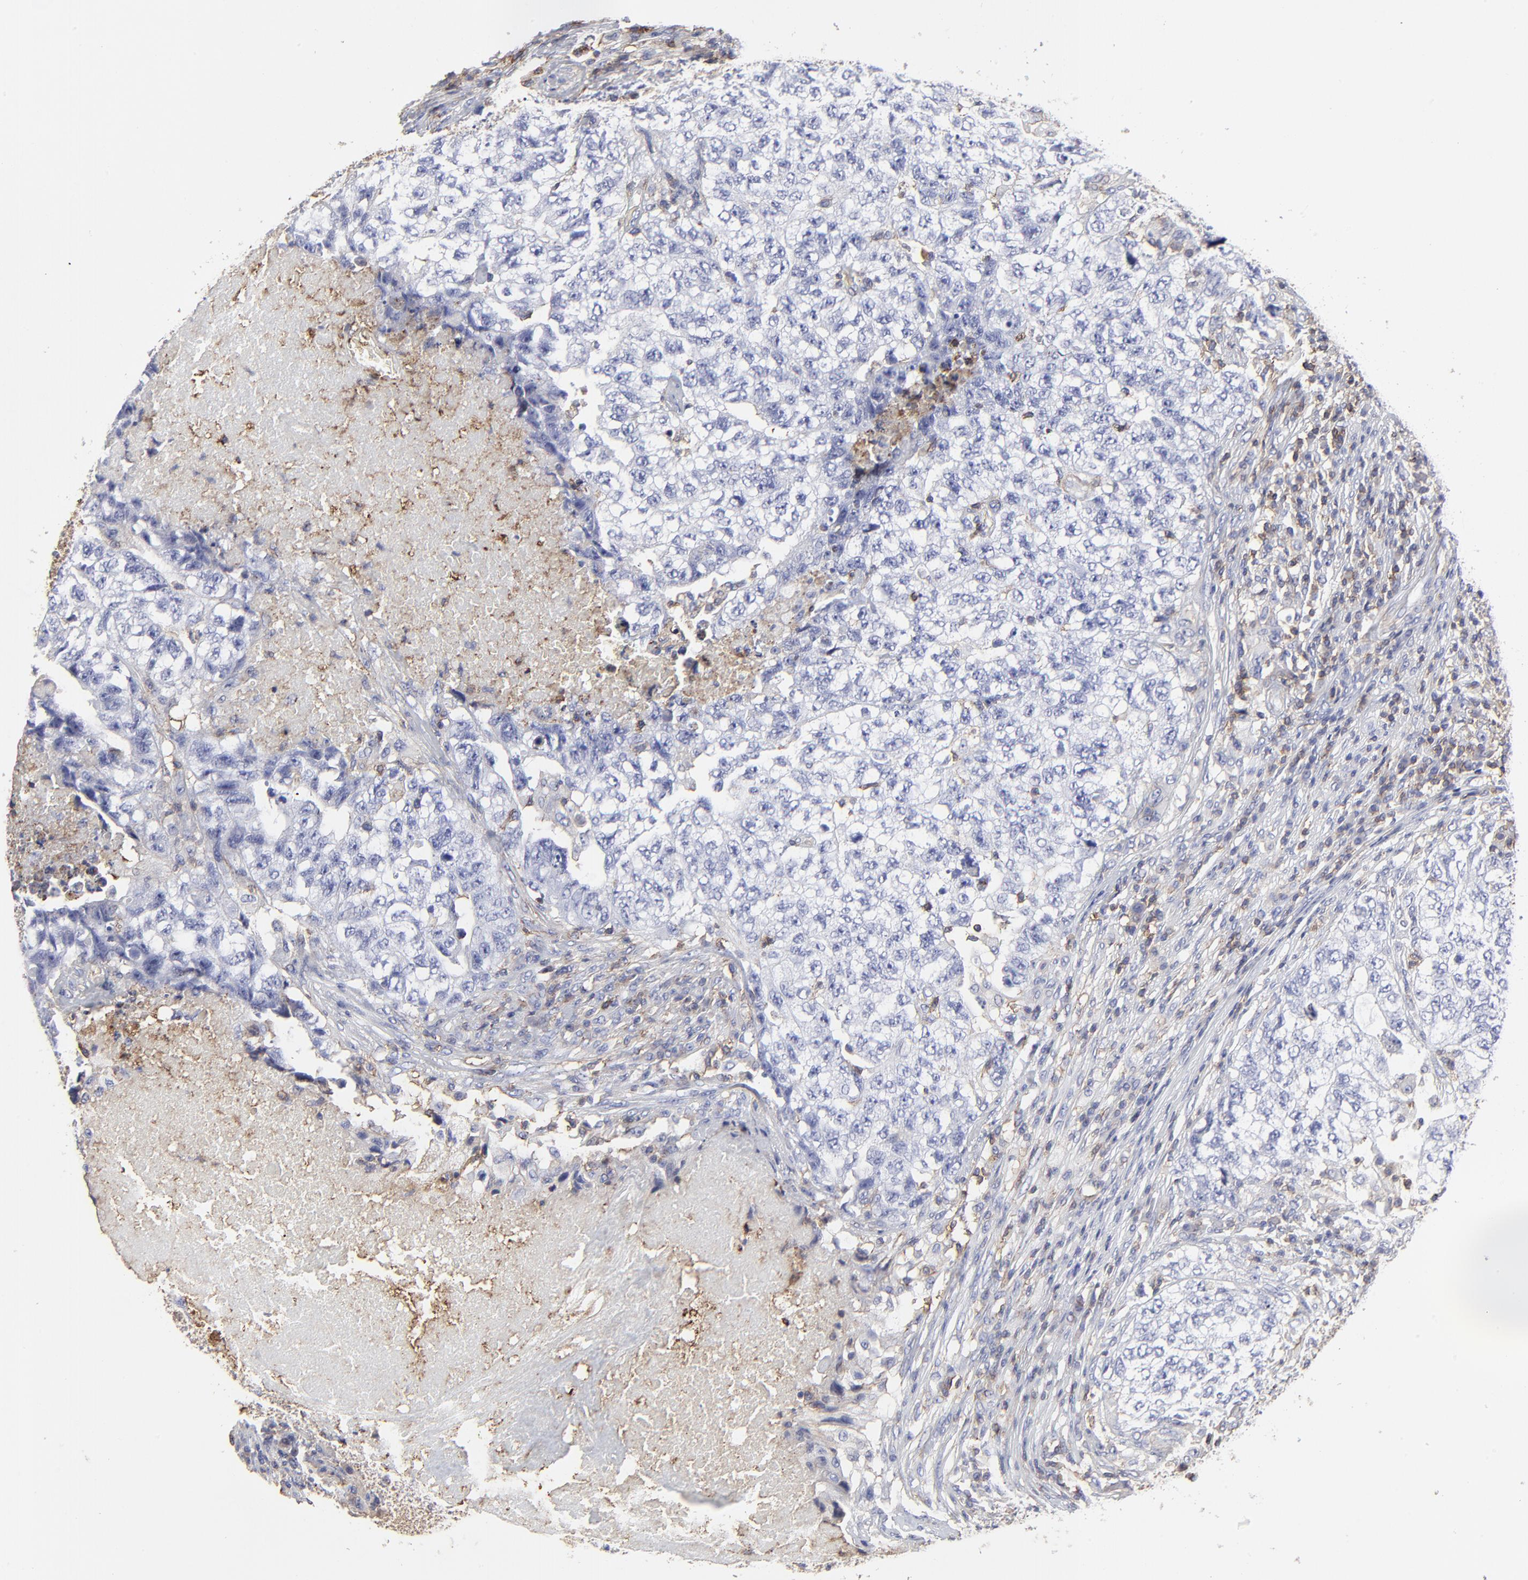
{"staining": {"intensity": "negative", "quantity": "none", "location": "none"}, "tissue": "testis cancer", "cell_type": "Tumor cells", "image_type": "cancer", "snomed": [{"axis": "morphology", "description": "Carcinoma, Embryonal, NOS"}, {"axis": "topography", "description": "Testis"}], "caption": "Tumor cells are negative for protein expression in human testis embryonal carcinoma. Nuclei are stained in blue.", "gene": "ANXA6", "patient": {"sex": "male", "age": 21}}